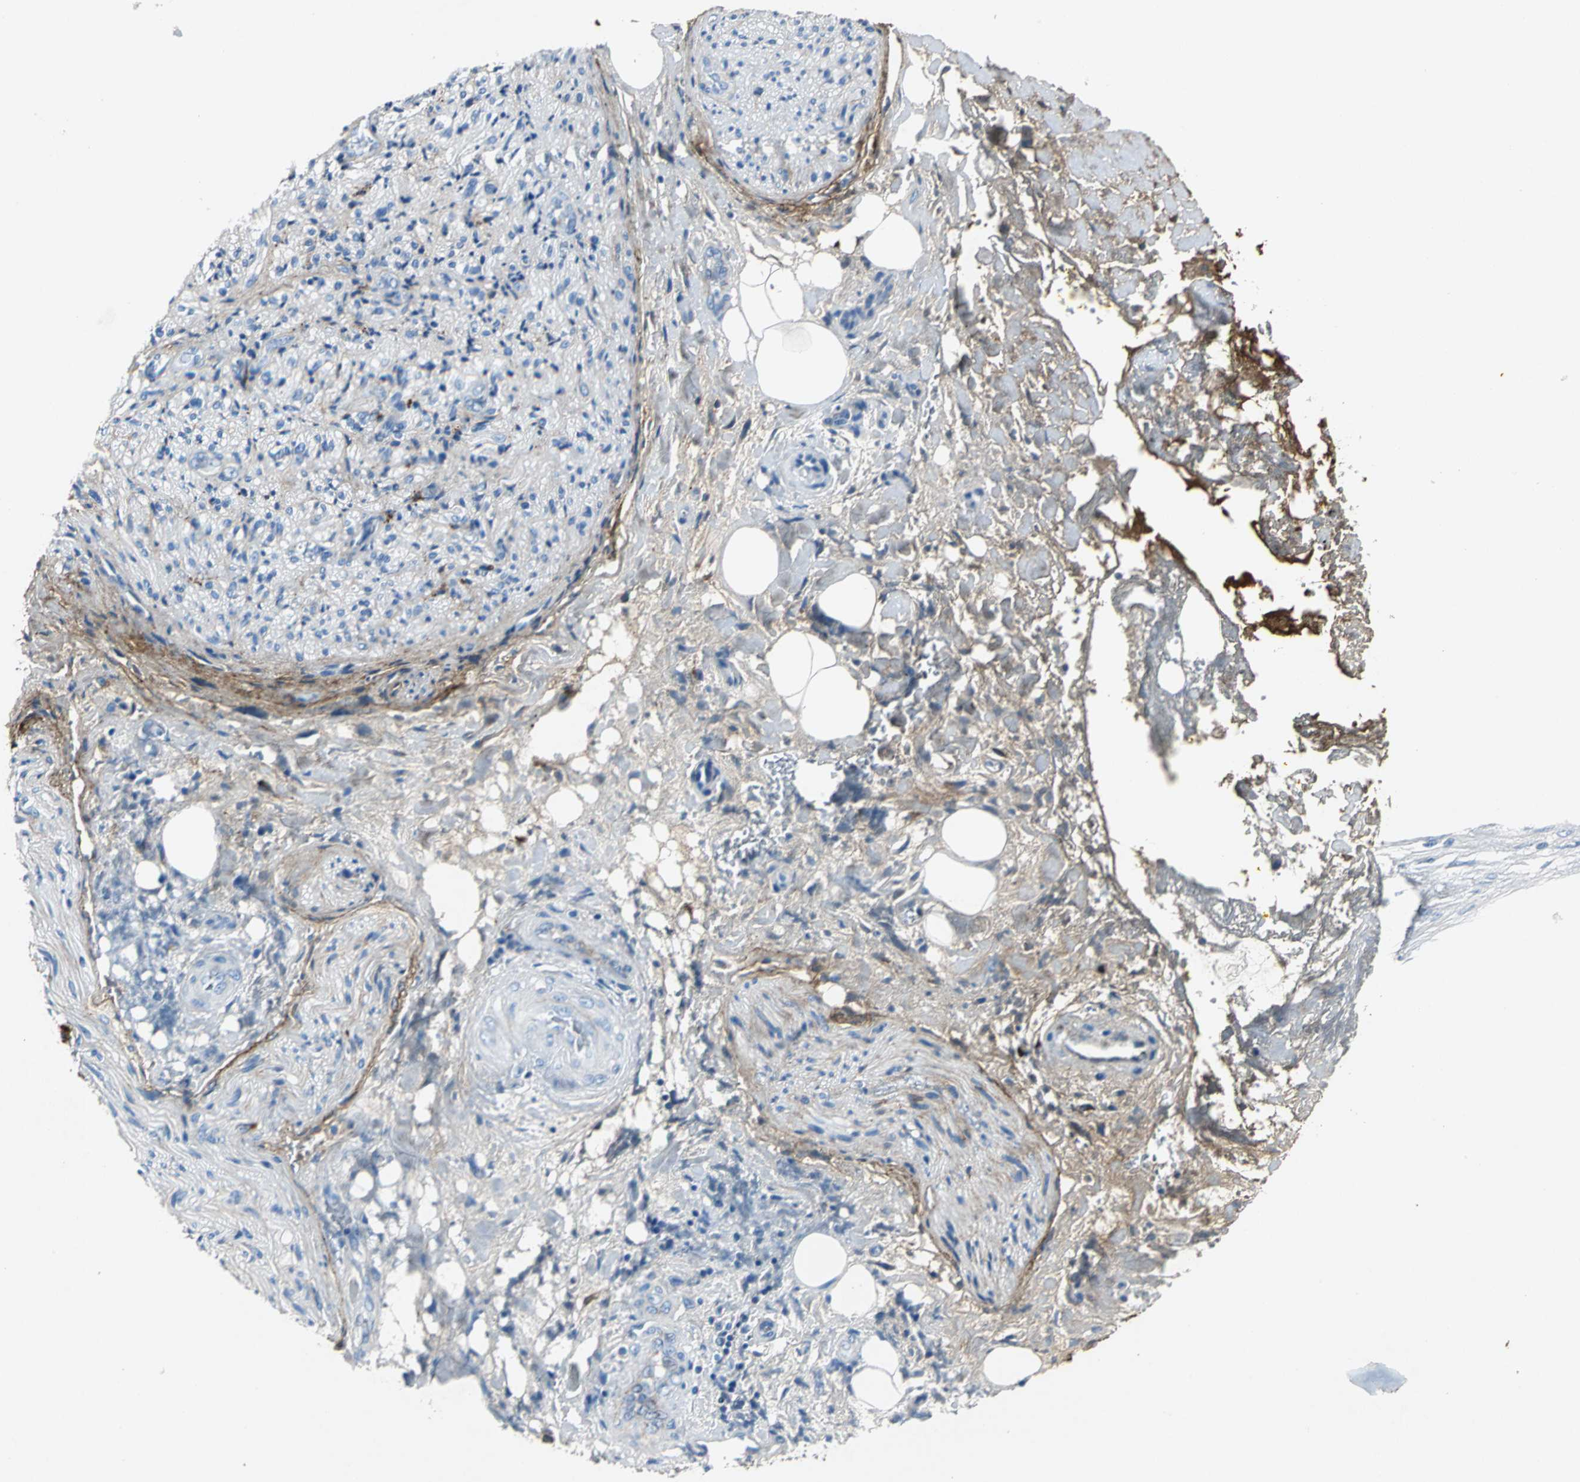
{"staining": {"intensity": "negative", "quantity": "none", "location": "none"}, "tissue": "pancreatic cancer", "cell_type": "Tumor cells", "image_type": "cancer", "snomed": [{"axis": "morphology", "description": "Adenocarcinoma, NOS"}, {"axis": "topography", "description": "Pancreas"}], "caption": "High magnification brightfield microscopy of pancreatic cancer stained with DAB (brown) and counterstained with hematoxylin (blue): tumor cells show no significant expression.", "gene": "EFNB3", "patient": {"sex": "male", "age": 70}}